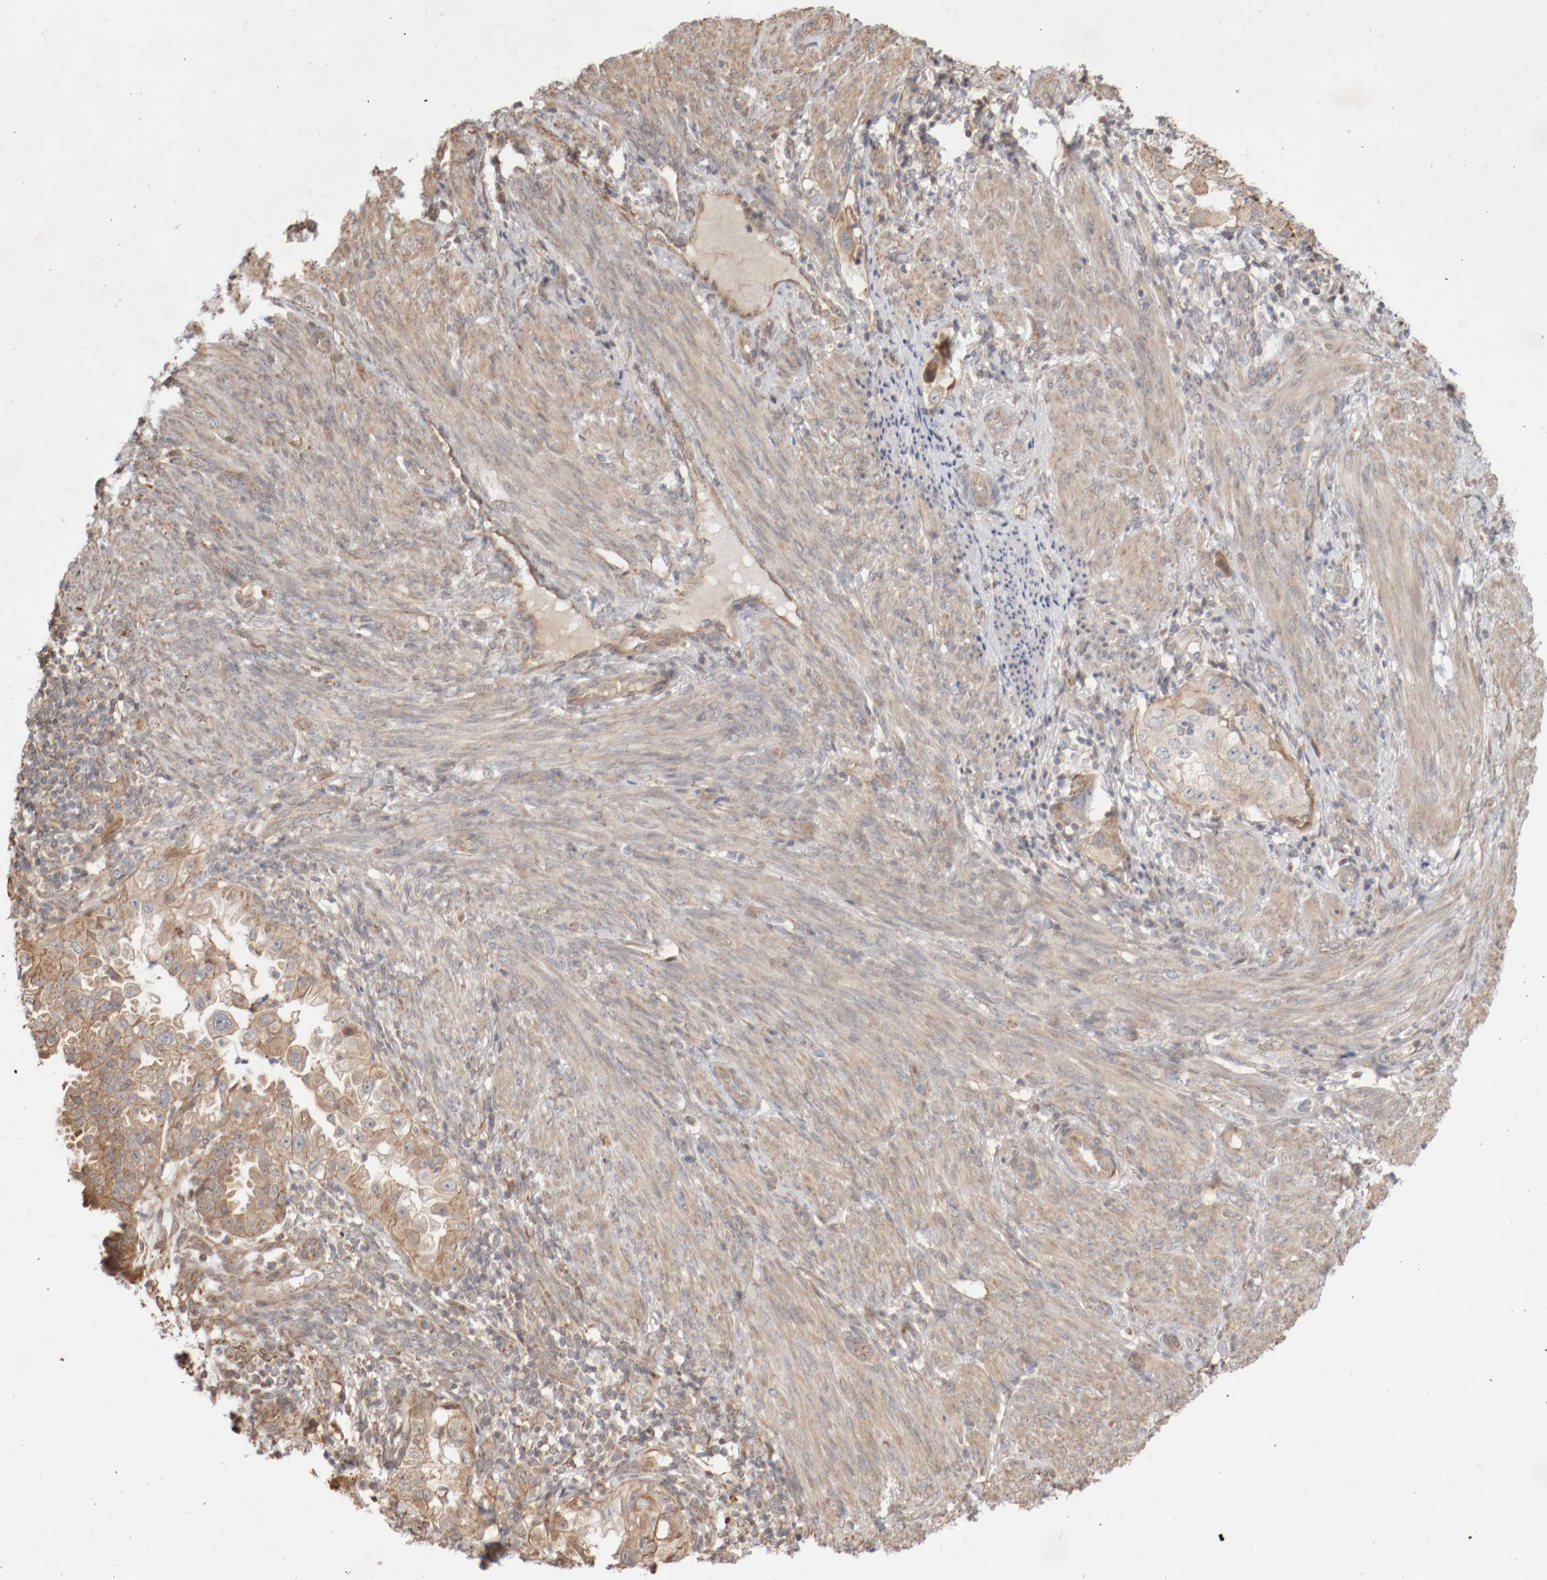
{"staining": {"intensity": "moderate", "quantity": ">75%", "location": "cytoplasmic/membranous"}, "tissue": "endometrial cancer", "cell_type": "Tumor cells", "image_type": "cancer", "snomed": [{"axis": "morphology", "description": "Adenocarcinoma, NOS"}, {"axis": "topography", "description": "Endometrium"}], "caption": "Tumor cells exhibit moderate cytoplasmic/membranous staining in approximately >75% of cells in adenocarcinoma (endometrial).", "gene": "DPH7", "patient": {"sex": "female", "age": 85}}